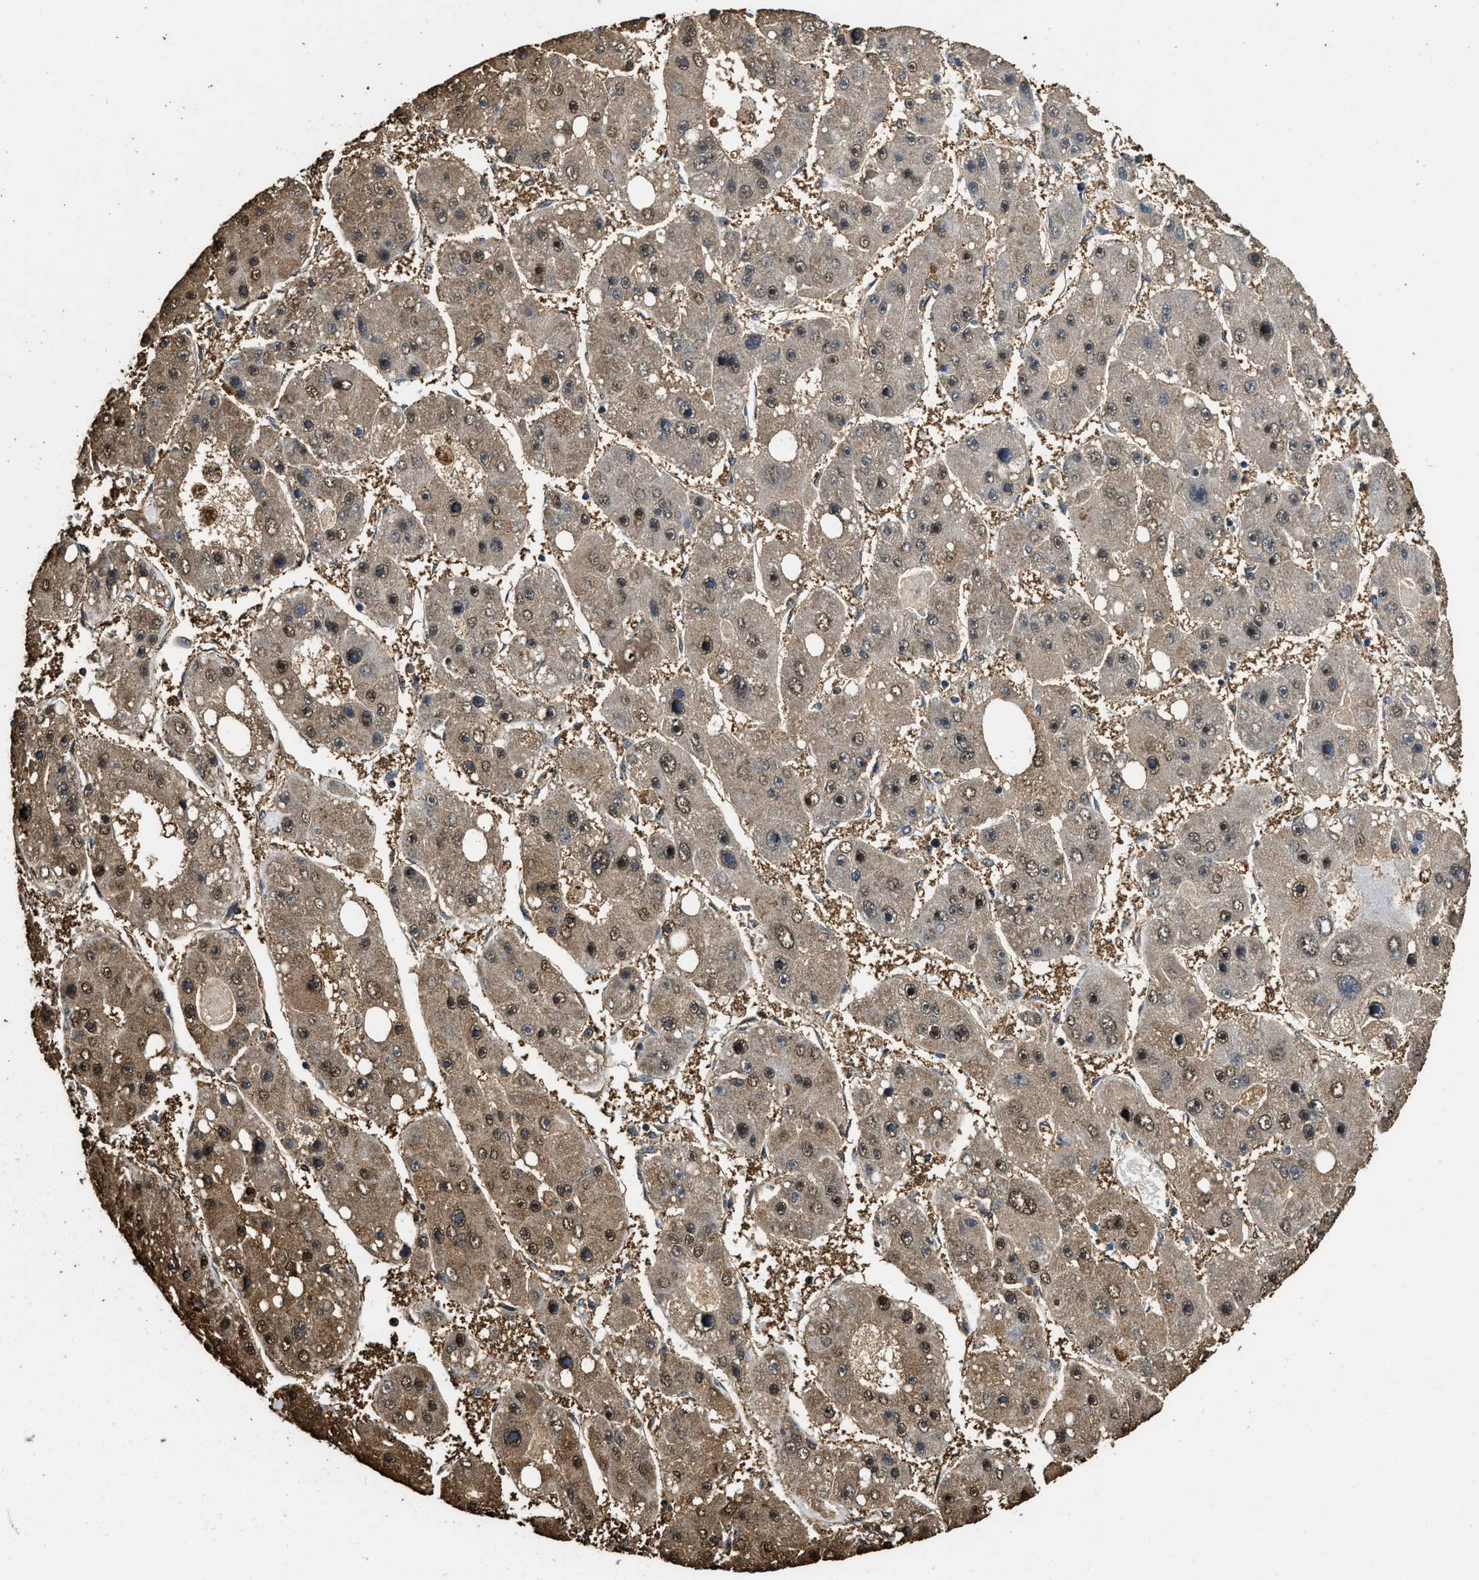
{"staining": {"intensity": "moderate", "quantity": ">75%", "location": "cytoplasmic/membranous,nuclear"}, "tissue": "liver cancer", "cell_type": "Tumor cells", "image_type": "cancer", "snomed": [{"axis": "morphology", "description": "Carcinoma, Hepatocellular, NOS"}, {"axis": "topography", "description": "Liver"}], "caption": "Moderate cytoplasmic/membranous and nuclear expression for a protein is seen in about >75% of tumor cells of liver cancer (hepatocellular carcinoma) using immunohistochemistry.", "gene": "GAPDH", "patient": {"sex": "female", "age": 61}}